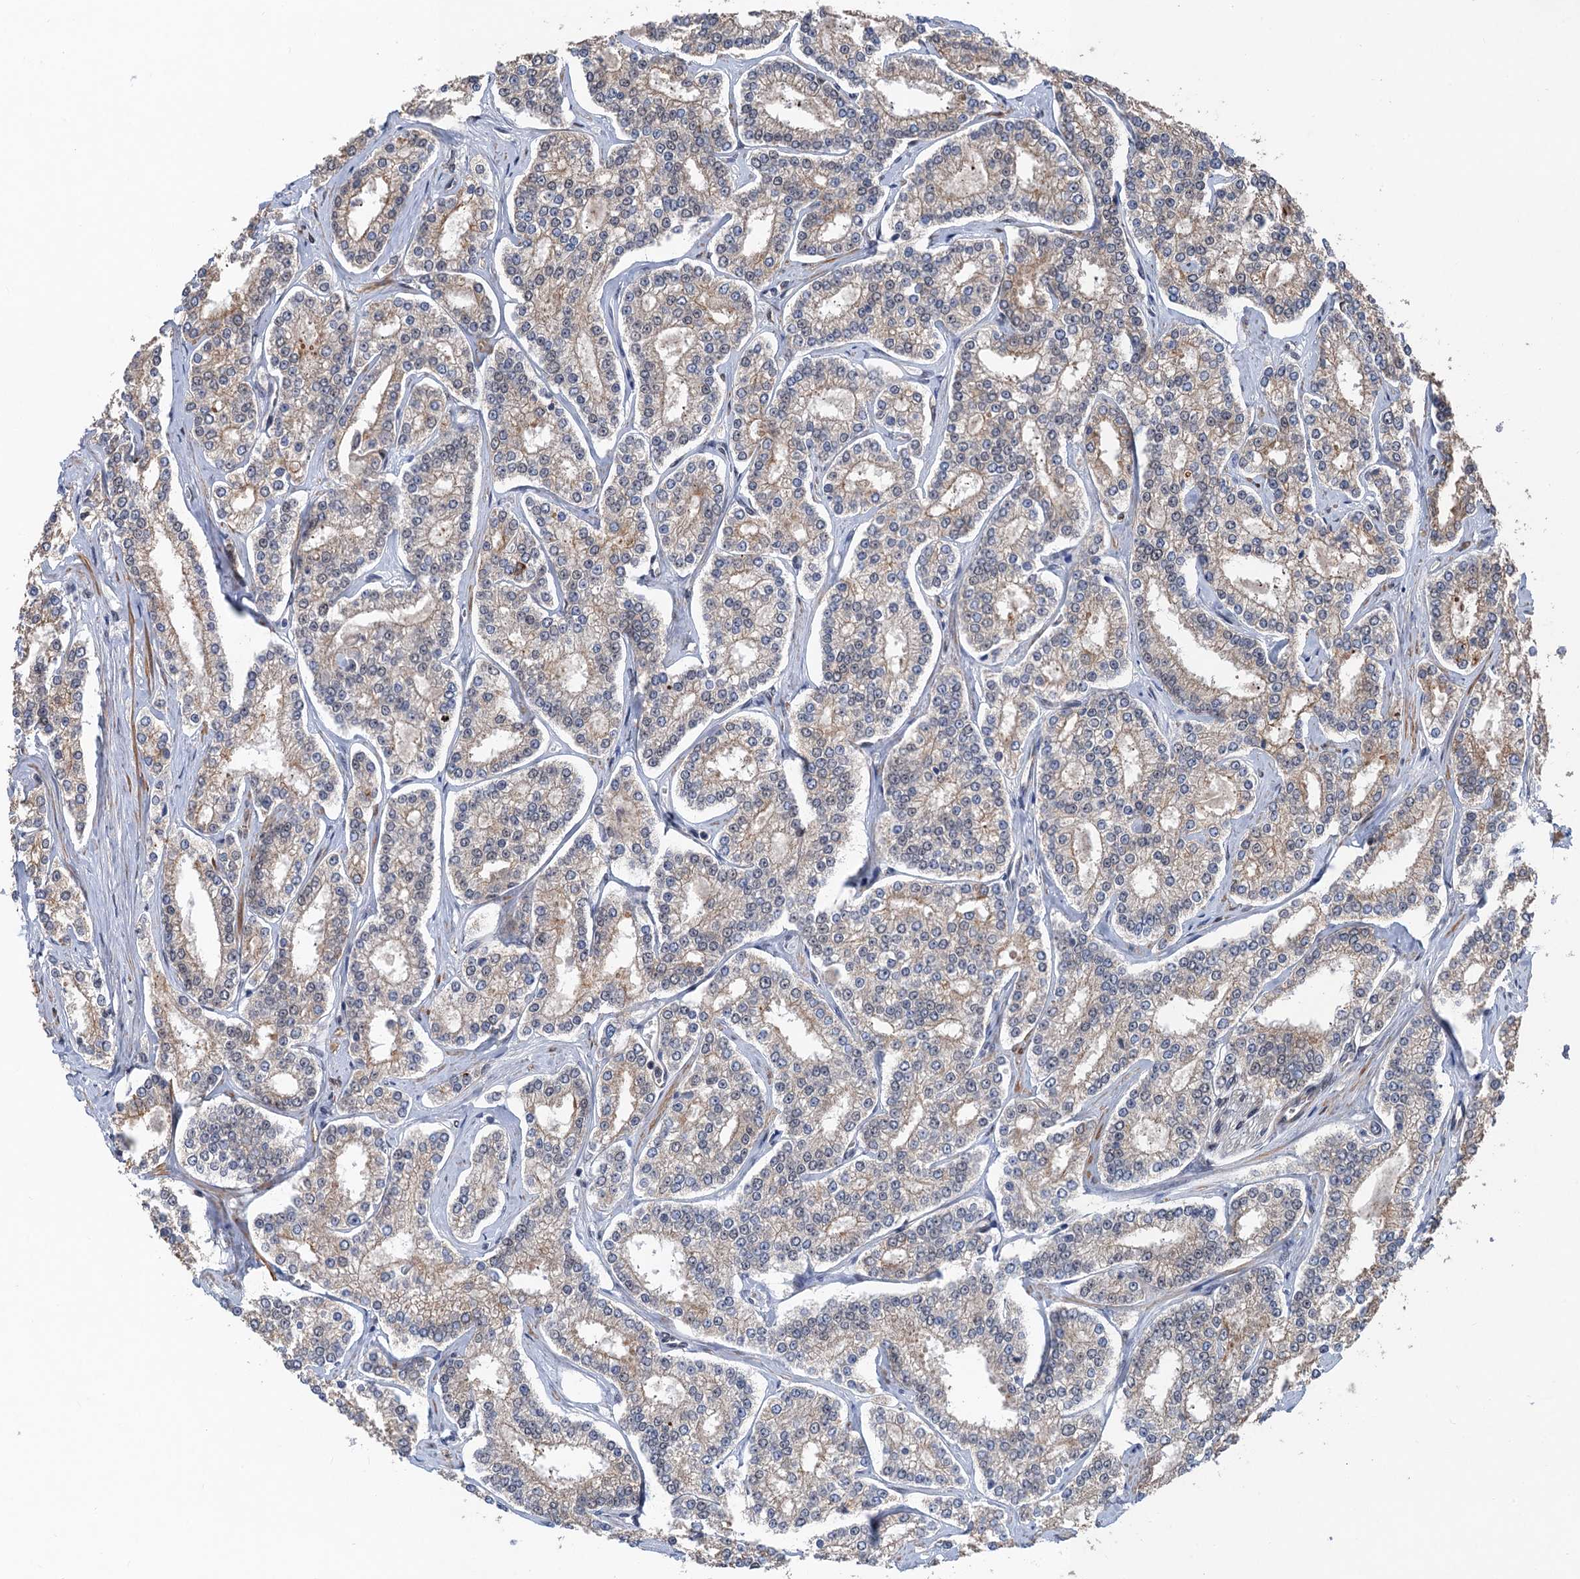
{"staining": {"intensity": "weak", "quantity": "<25%", "location": "cytoplasmic/membranous"}, "tissue": "prostate cancer", "cell_type": "Tumor cells", "image_type": "cancer", "snomed": [{"axis": "morphology", "description": "Normal tissue, NOS"}, {"axis": "morphology", "description": "Adenocarcinoma, High grade"}, {"axis": "topography", "description": "Prostate"}], "caption": "Immunohistochemistry photomicrograph of human prostate cancer stained for a protein (brown), which exhibits no expression in tumor cells.", "gene": "TTC31", "patient": {"sex": "male", "age": 83}}